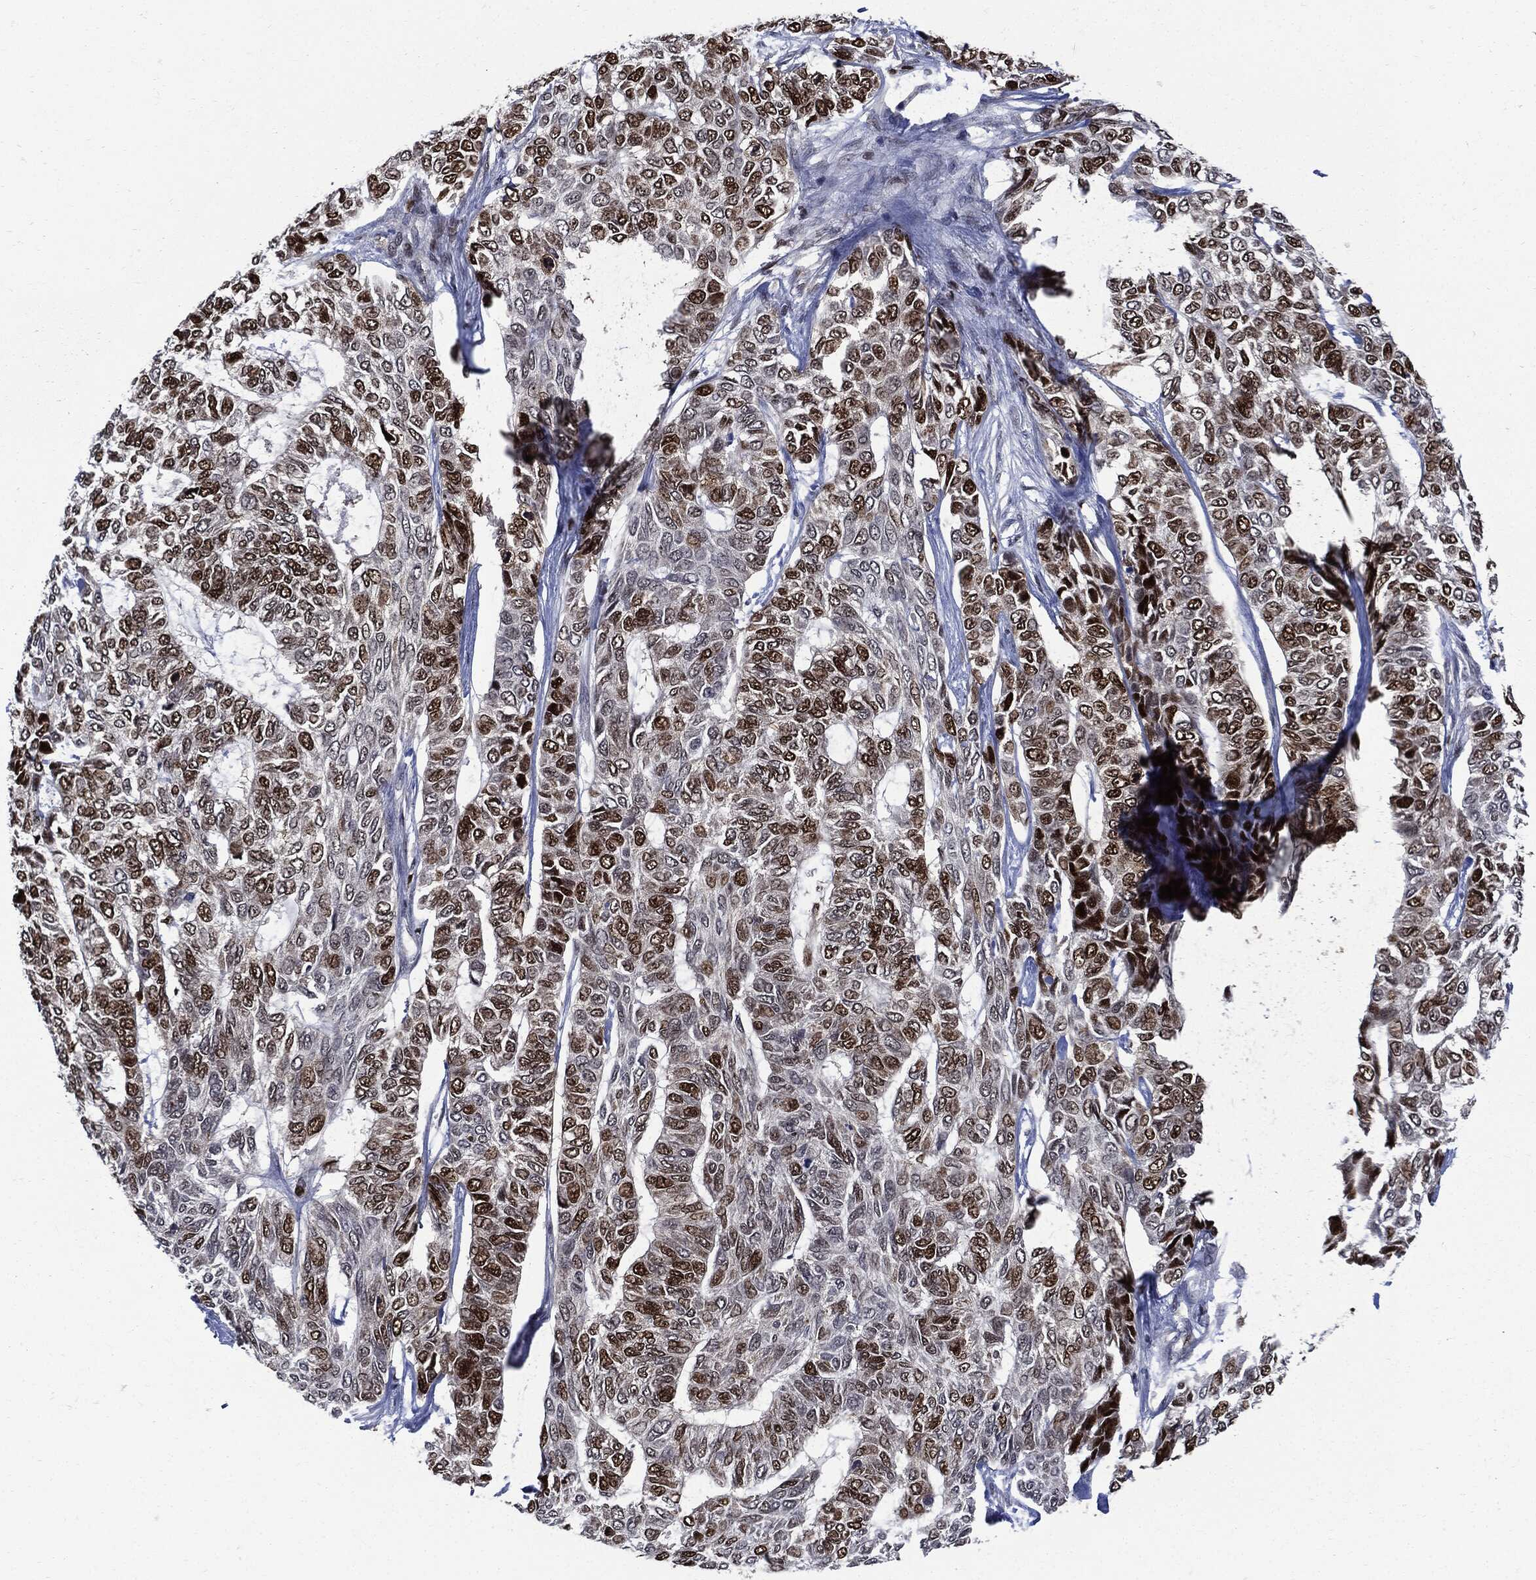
{"staining": {"intensity": "strong", "quantity": "25%-75%", "location": "nuclear"}, "tissue": "skin cancer", "cell_type": "Tumor cells", "image_type": "cancer", "snomed": [{"axis": "morphology", "description": "Basal cell carcinoma"}, {"axis": "topography", "description": "Skin"}], "caption": "Immunohistochemical staining of human skin basal cell carcinoma exhibits high levels of strong nuclear positivity in about 25%-75% of tumor cells. Nuclei are stained in blue.", "gene": "PCNA", "patient": {"sex": "female", "age": 65}}